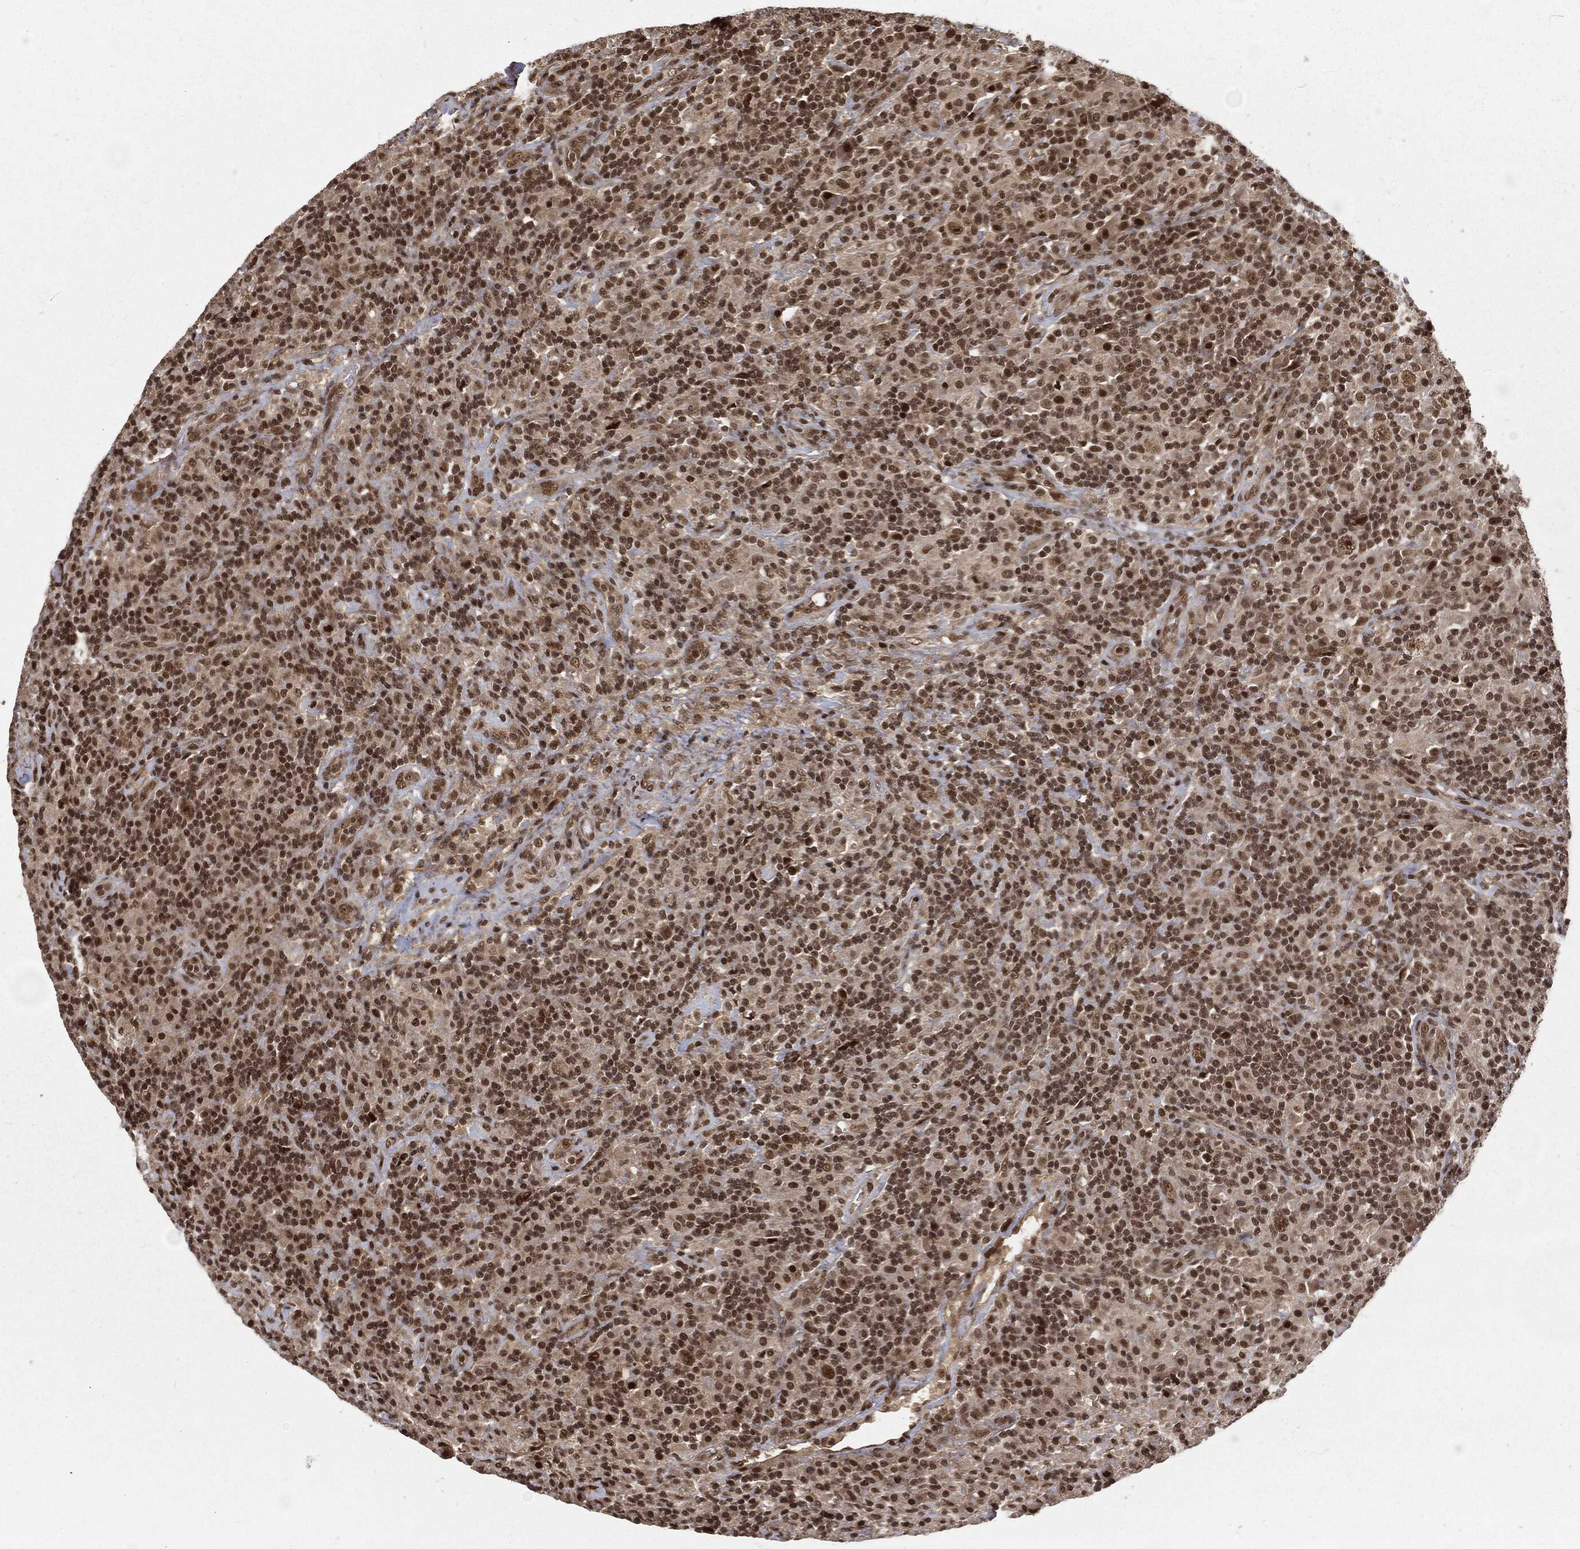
{"staining": {"intensity": "strong", "quantity": "25%-75%", "location": "nuclear"}, "tissue": "lymphoma", "cell_type": "Tumor cells", "image_type": "cancer", "snomed": [{"axis": "morphology", "description": "Hodgkin's disease, NOS"}, {"axis": "topography", "description": "Lymph node"}], "caption": "Brown immunohistochemical staining in human Hodgkin's disease demonstrates strong nuclear staining in approximately 25%-75% of tumor cells. Using DAB (3,3'-diaminobenzidine) (brown) and hematoxylin (blue) stains, captured at high magnification using brightfield microscopy.", "gene": "NGRN", "patient": {"sex": "male", "age": 70}}